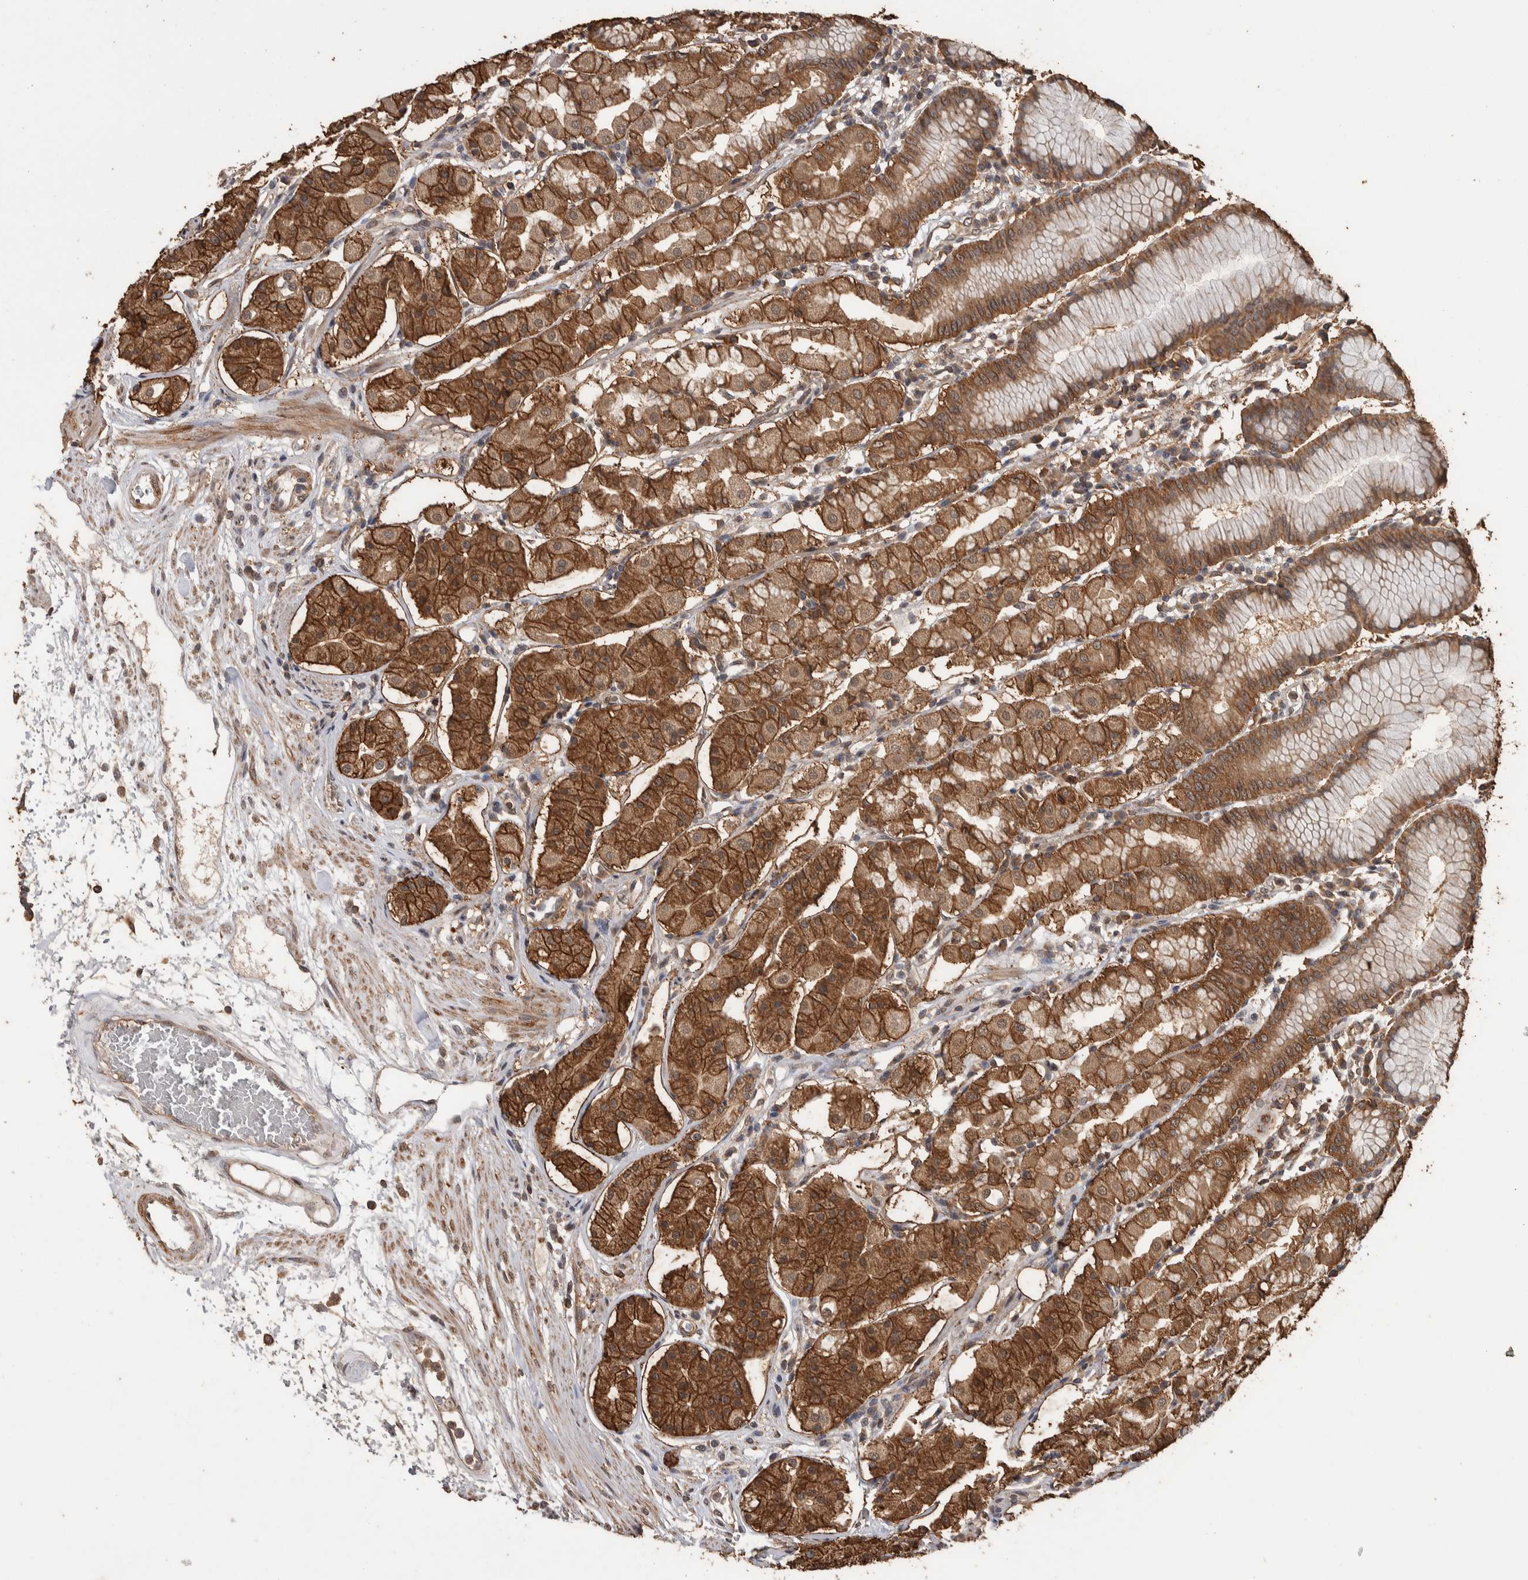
{"staining": {"intensity": "strong", "quantity": ">75%", "location": "cytoplasmic/membranous"}, "tissue": "stomach", "cell_type": "Glandular cells", "image_type": "normal", "snomed": [{"axis": "morphology", "description": "Normal tissue, NOS"}, {"axis": "topography", "description": "Stomach"}, {"axis": "topography", "description": "Stomach, lower"}], "caption": "Stomach stained with immunohistochemistry displays strong cytoplasmic/membranous positivity in approximately >75% of glandular cells. (IHC, brightfield microscopy, high magnification).", "gene": "DVL2", "patient": {"sex": "female", "age": 56}}